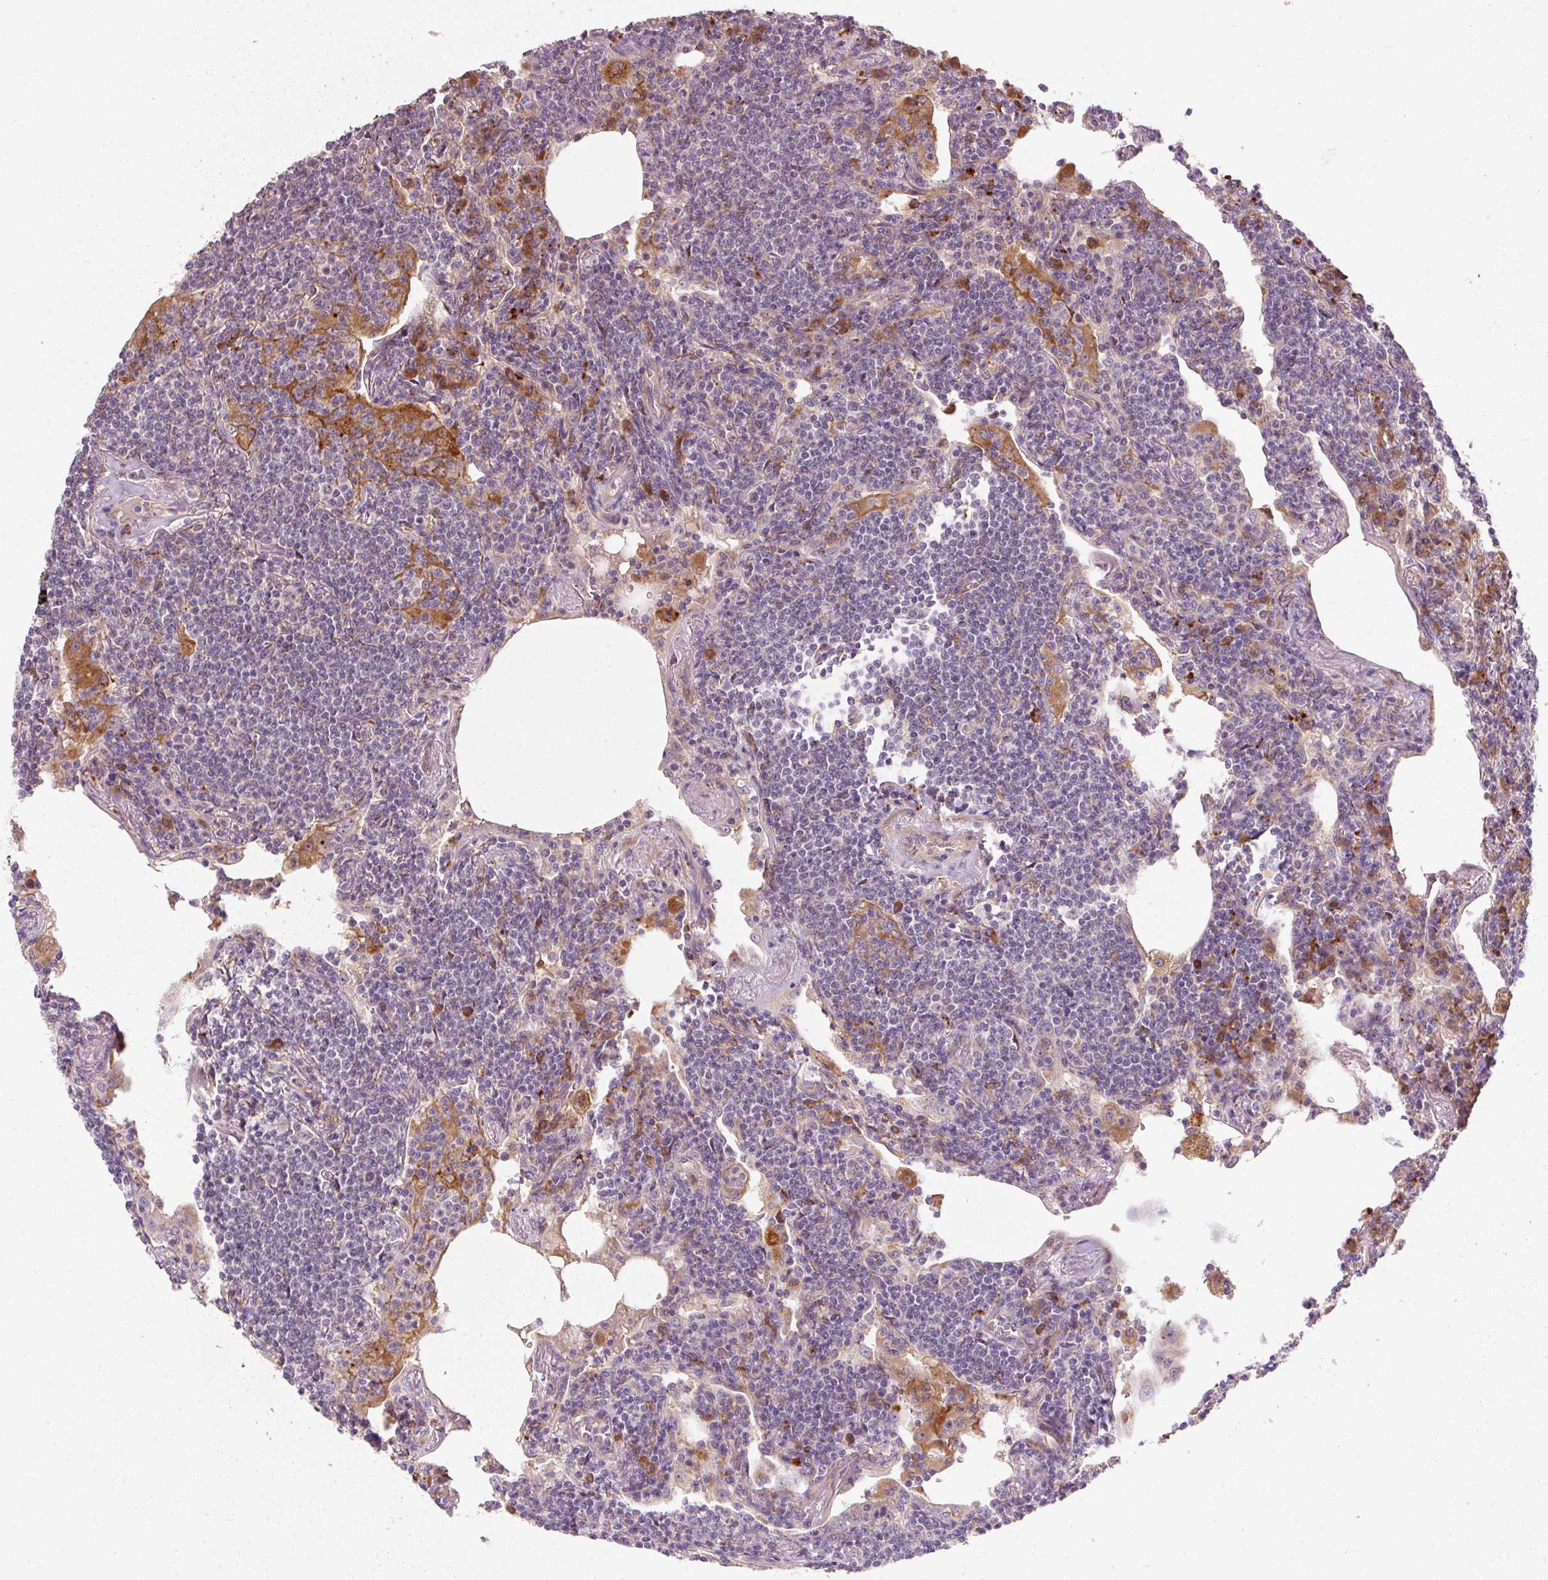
{"staining": {"intensity": "negative", "quantity": "none", "location": "none"}, "tissue": "lymphoma", "cell_type": "Tumor cells", "image_type": "cancer", "snomed": [{"axis": "morphology", "description": "Malignant lymphoma, non-Hodgkin's type, Low grade"}, {"axis": "topography", "description": "Lung"}], "caption": "Immunohistochemistry (IHC) histopathology image of lymphoma stained for a protein (brown), which reveals no positivity in tumor cells.", "gene": "TBC1D4", "patient": {"sex": "female", "age": 71}}